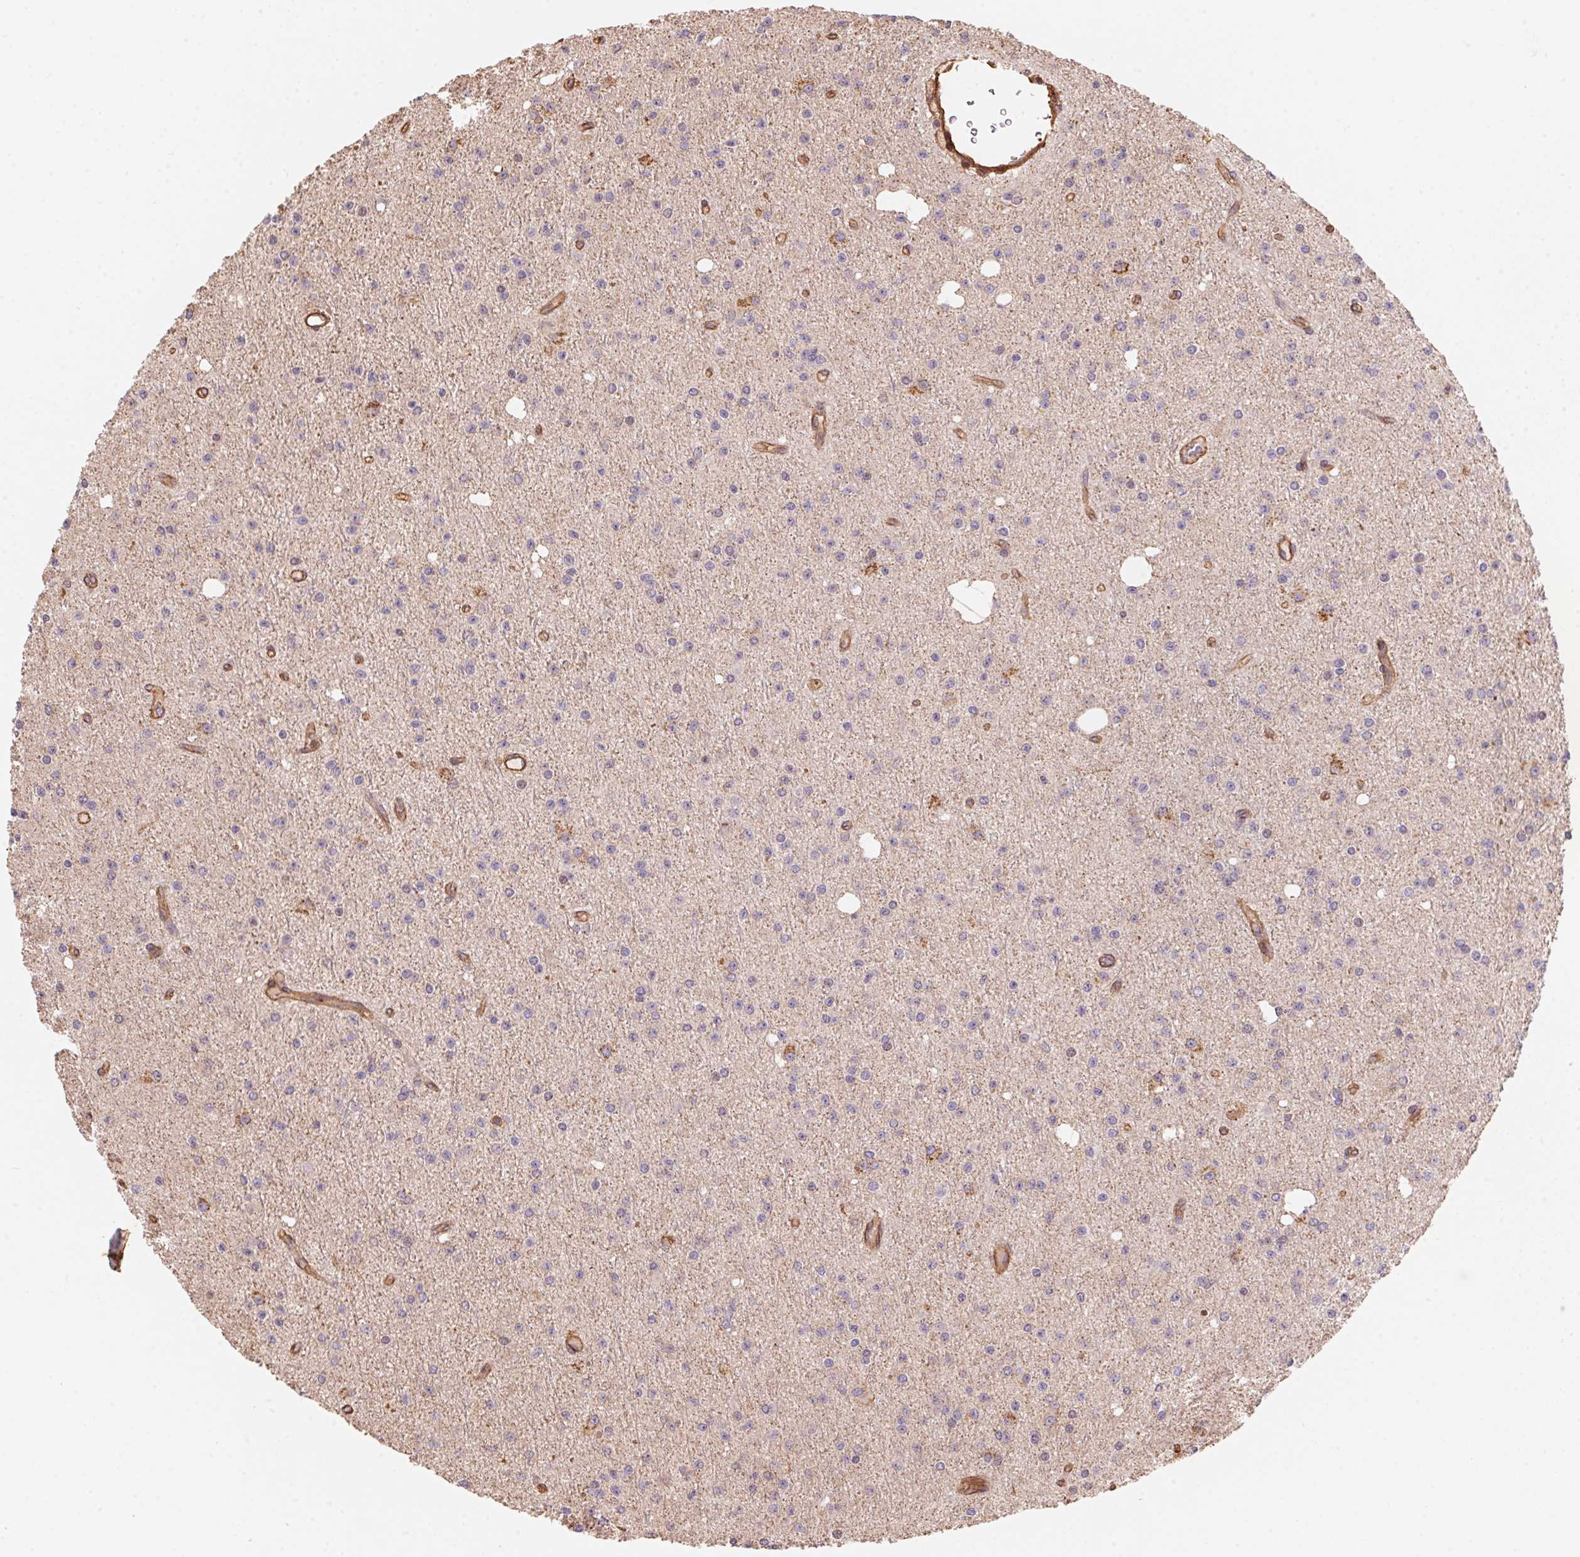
{"staining": {"intensity": "negative", "quantity": "none", "location": "none"}, "tissue": "glioma", "cell_type": "Tumor cells", "image_type": "cancer", "snomed": [{"axis": "morphology", "description": "Glioma, malignant, Low grade"}, {"axis": "topography", "description": "Brain"}], "caption": "Glioma was stained to show a protein in brown. There is no significant staining in tumor cells. (Brightfield microscopy of DAB (3,3'-diaminobenzidine) immunohistochemistry (IHC) at high magnification).", "gene": "FRAS1", "patient": {"sex": "male", "age": 27}}